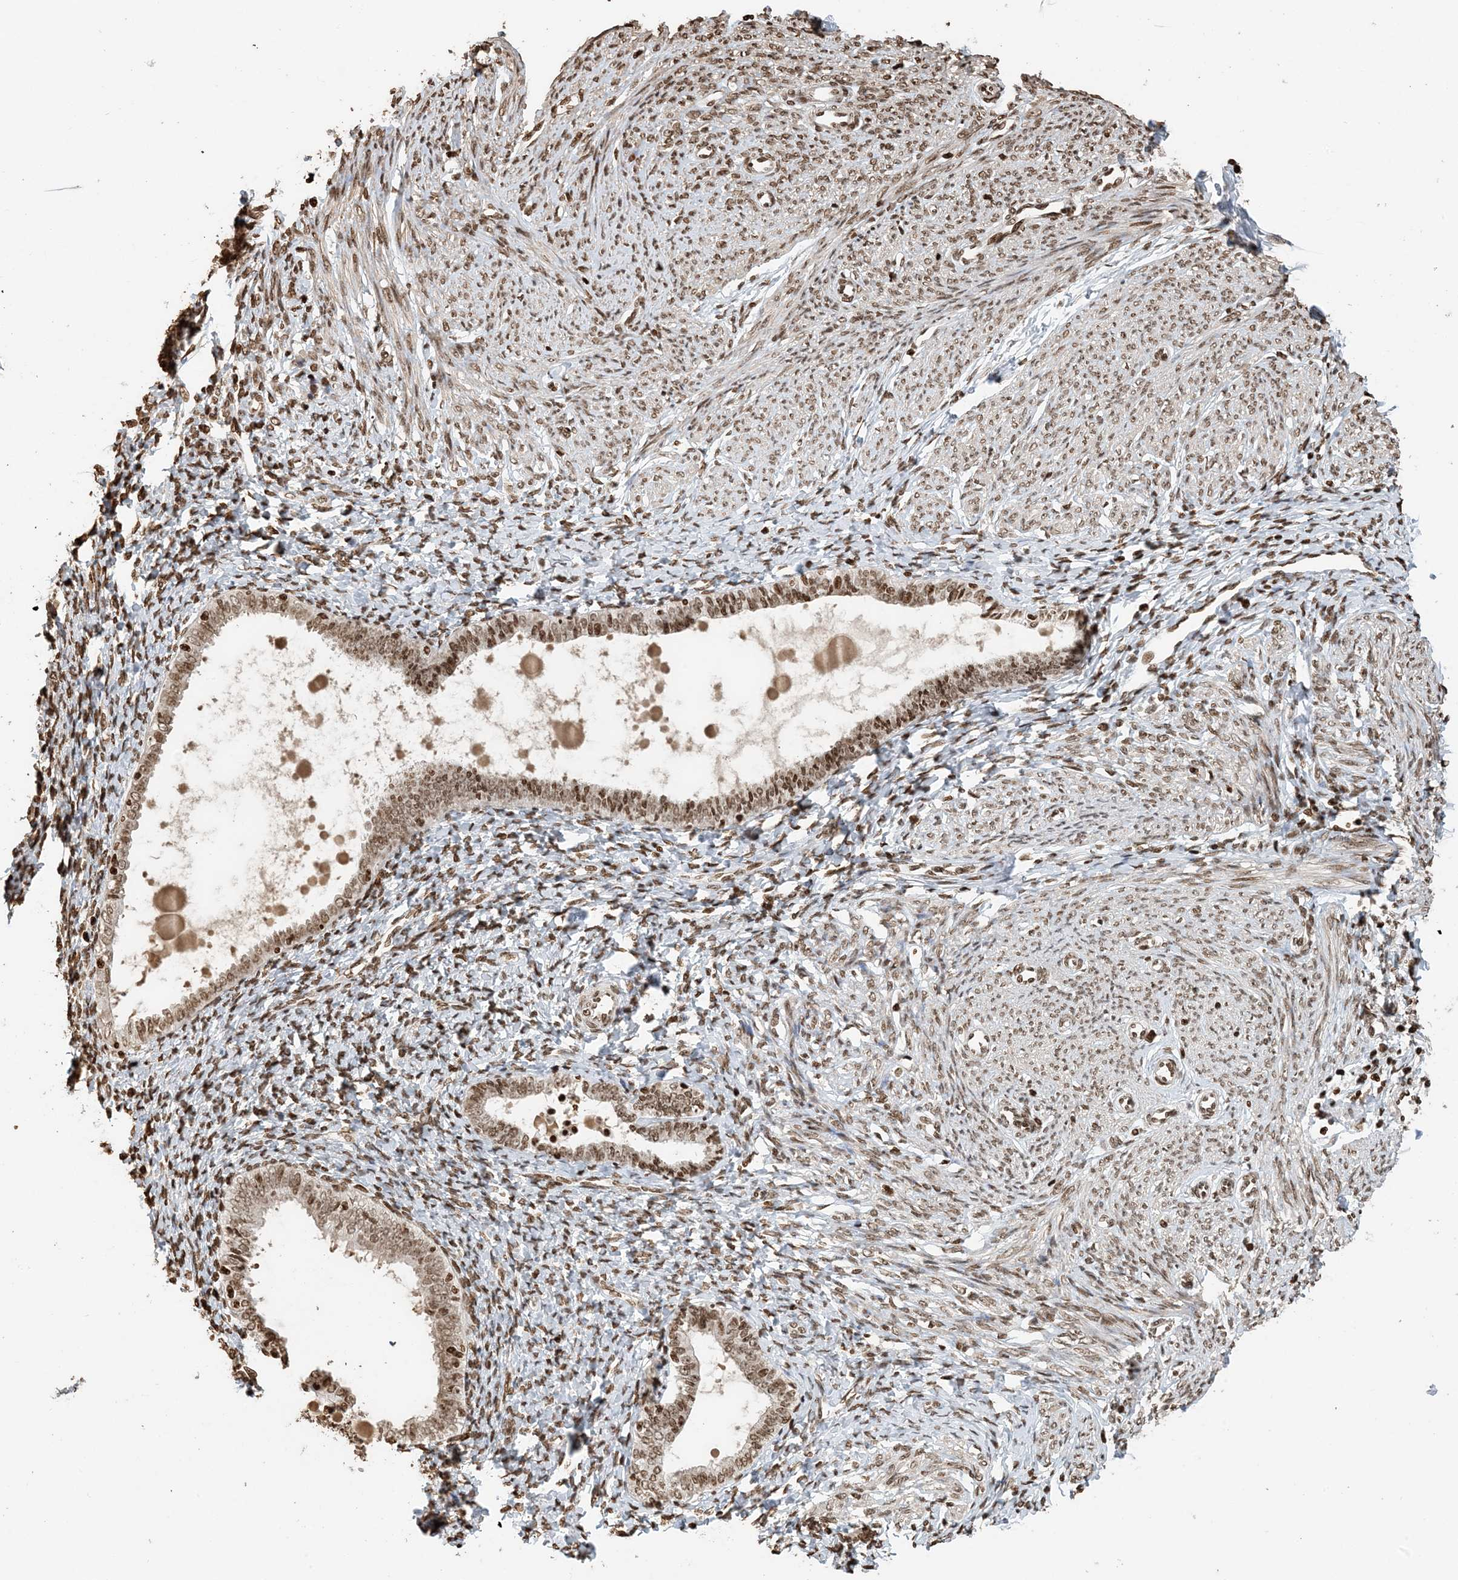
{"staining": {"intensity": "moderate", "quantity": ">75%", "location": "nuclear"}, "tissue": "endometrium", "cell_type": "Cells in endometrial stroma", "image_type": "normal", "snomed": [{"axis": "morphology", "description": "Normal tissue, NOS"}, {"axis": "topography", "description": "Endometrium"}], "caption": "Brown immunohistochemical staining in benign endometrium displays moderate nuclear staining in approximately >75% of cells in endometrial stroma.", "gene": "H3", "patient": {"sex": "female", "age": 72}}